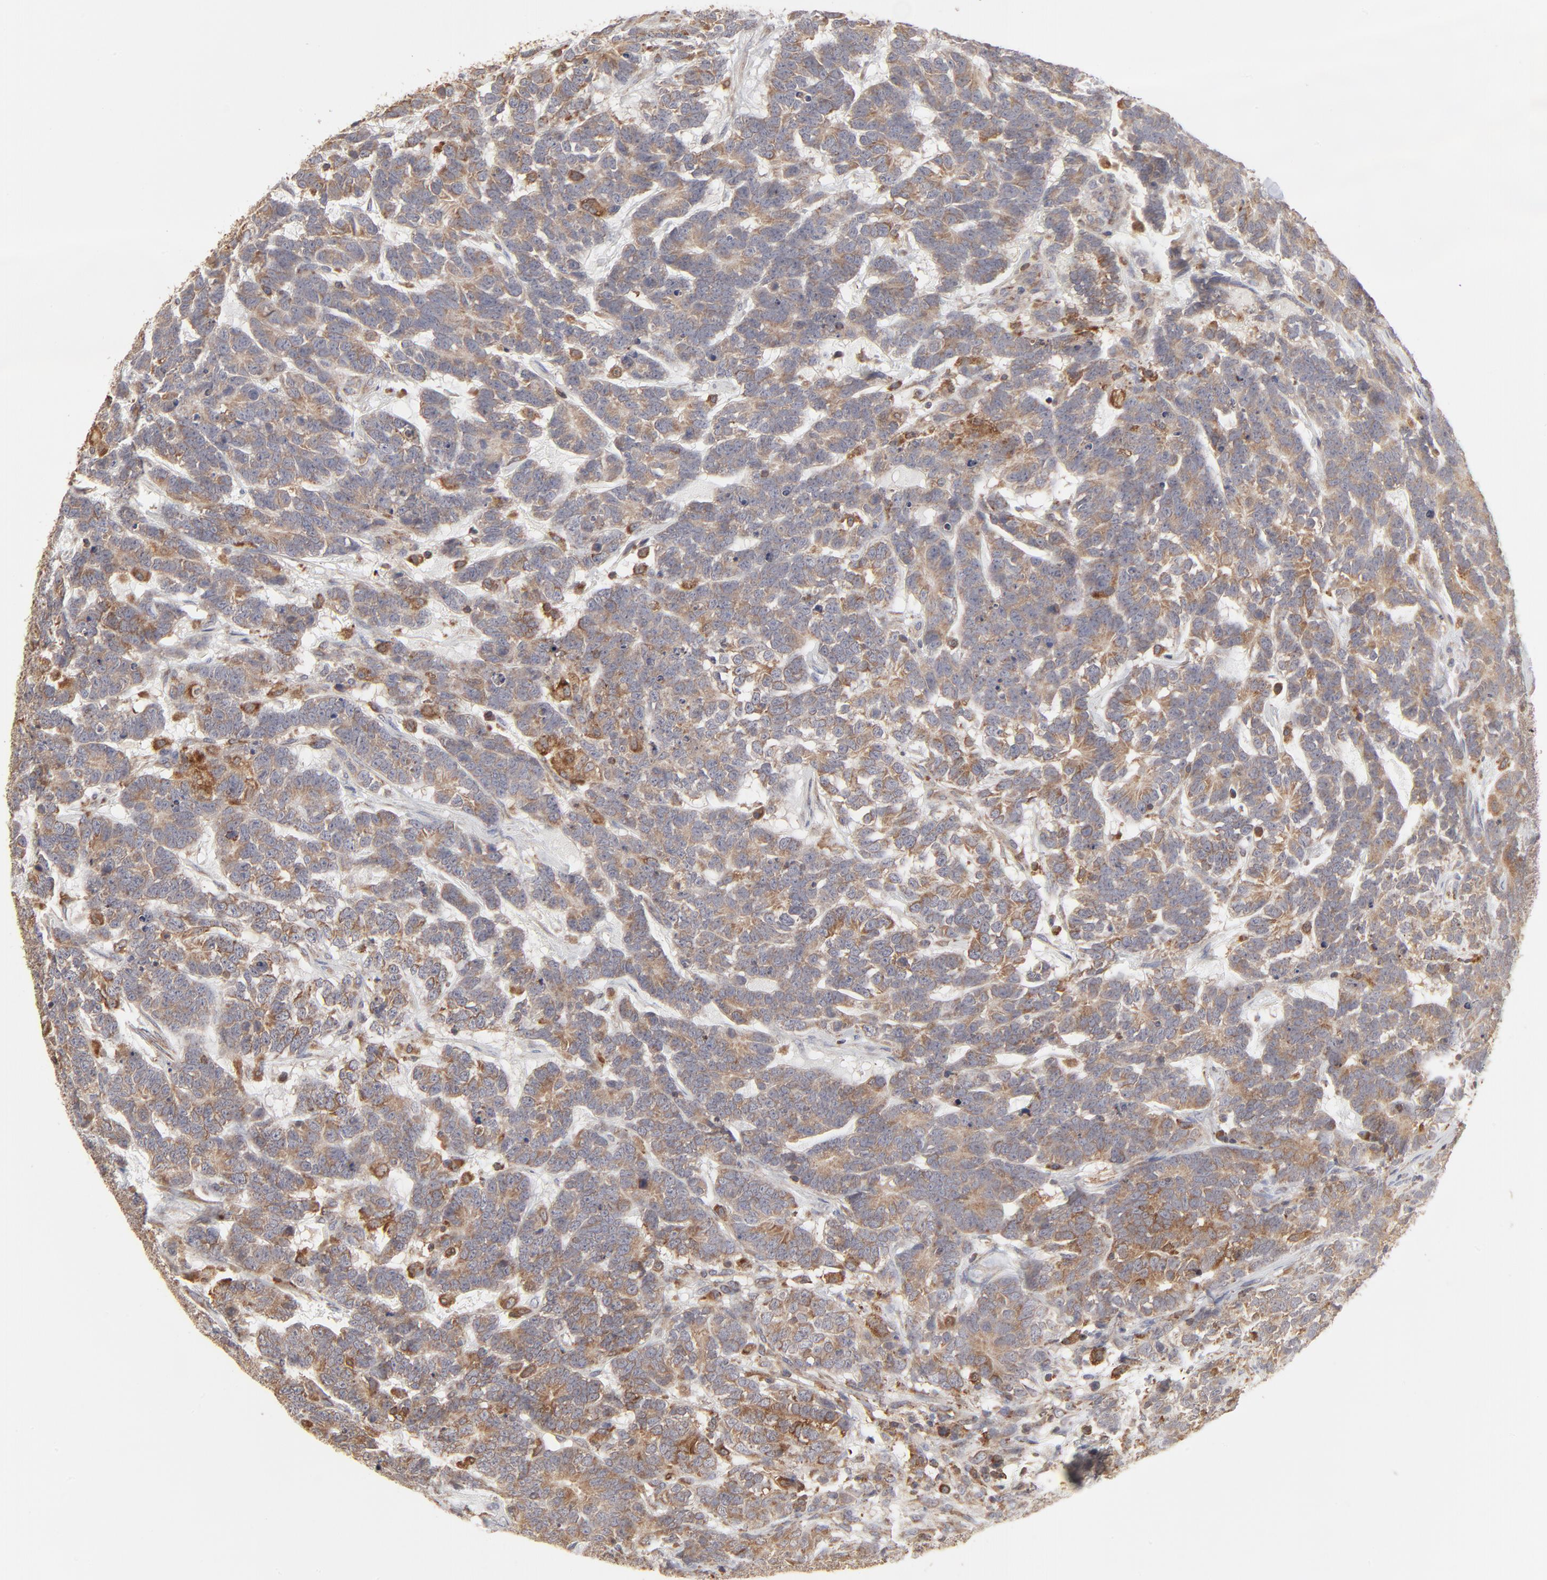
{"staining": {"intensity": "moderate", "quantity": ">75%", "location": "cytoplasmic/membranous"}, "tissue": "testis cancer", "cell_type": "Tumor cells", "image_type": "cancer", "snomed": [{"axis": "morphology", "description": "Carcinoma, Embryonal, NOS"}, {"axis": "topography", "description": "Testis"}], "caption": "Tumor cells display moderate cytoplasmic/membranous staining in approximately >75% of cells in embryonal carcinoma (testis). (DAB IHC with brightfield microscopy, high magnification).", "gene": "RNF213", "patient": {"sex": "male", "age": 26}}